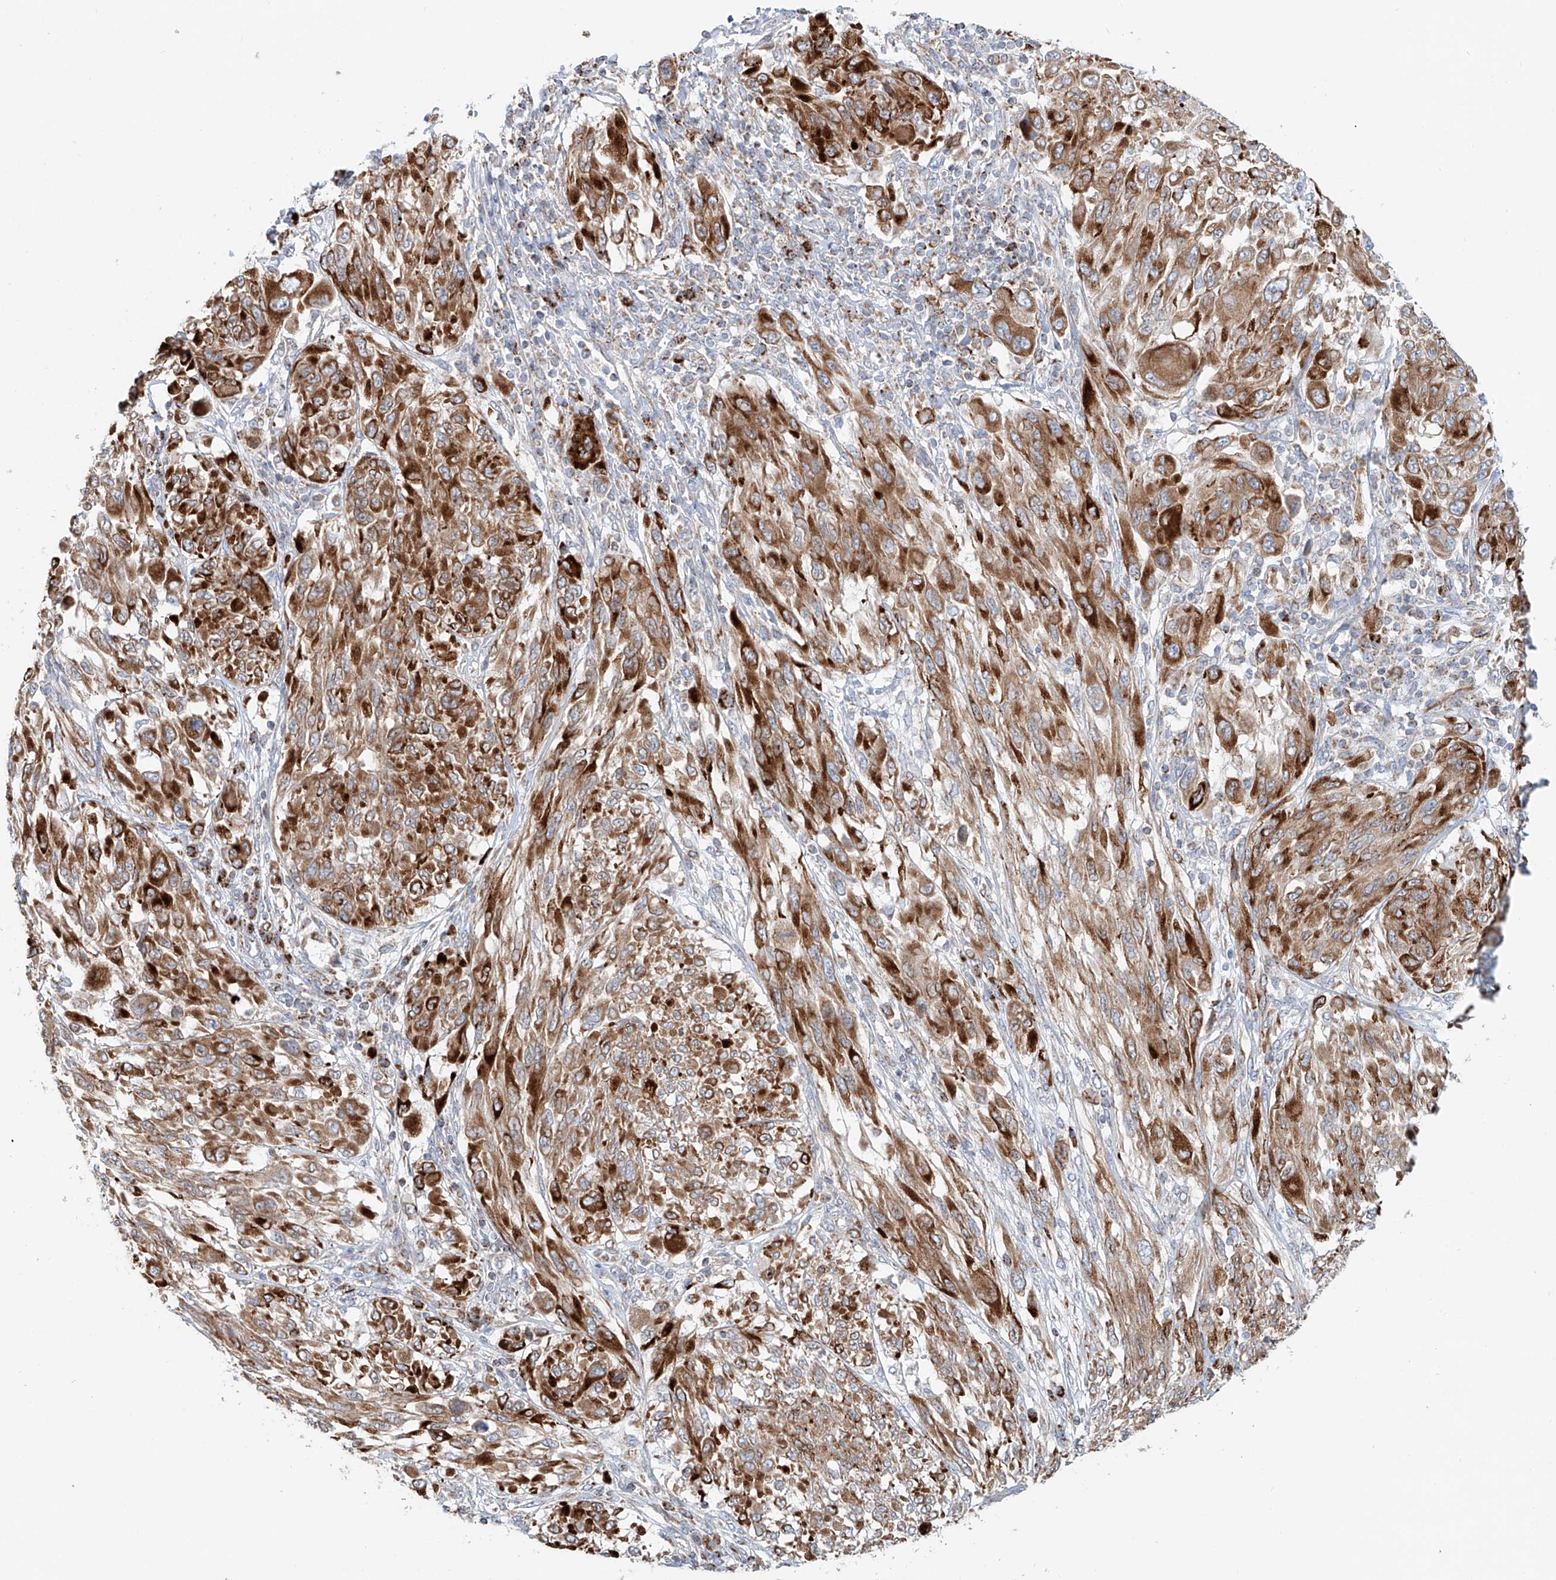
{"staining": {"intensity": "moderate", "quantity": ">75%", "location": "cytoplasmic/membranous"}, "tissue": "melanoma", "cell_type": "Tumor cells", "image_type": "cancer", "snomed": [{"axis": "morphology", "description": "Malignant melanoma, NOS"}, {"axis": "topography", "description": "Skin"}], "caption": "IHC of human malignant melanoma demonstrates medium levels of moderate cytoplasmic/membranous positivity in about >75% of tumor cells. (DAB (3,3'-diaminobenzidine) IHC, brown staining for protein, blue staining for nuclei).", "gene": "CARD10", "patient": {"sex": "female", "age": 91}}